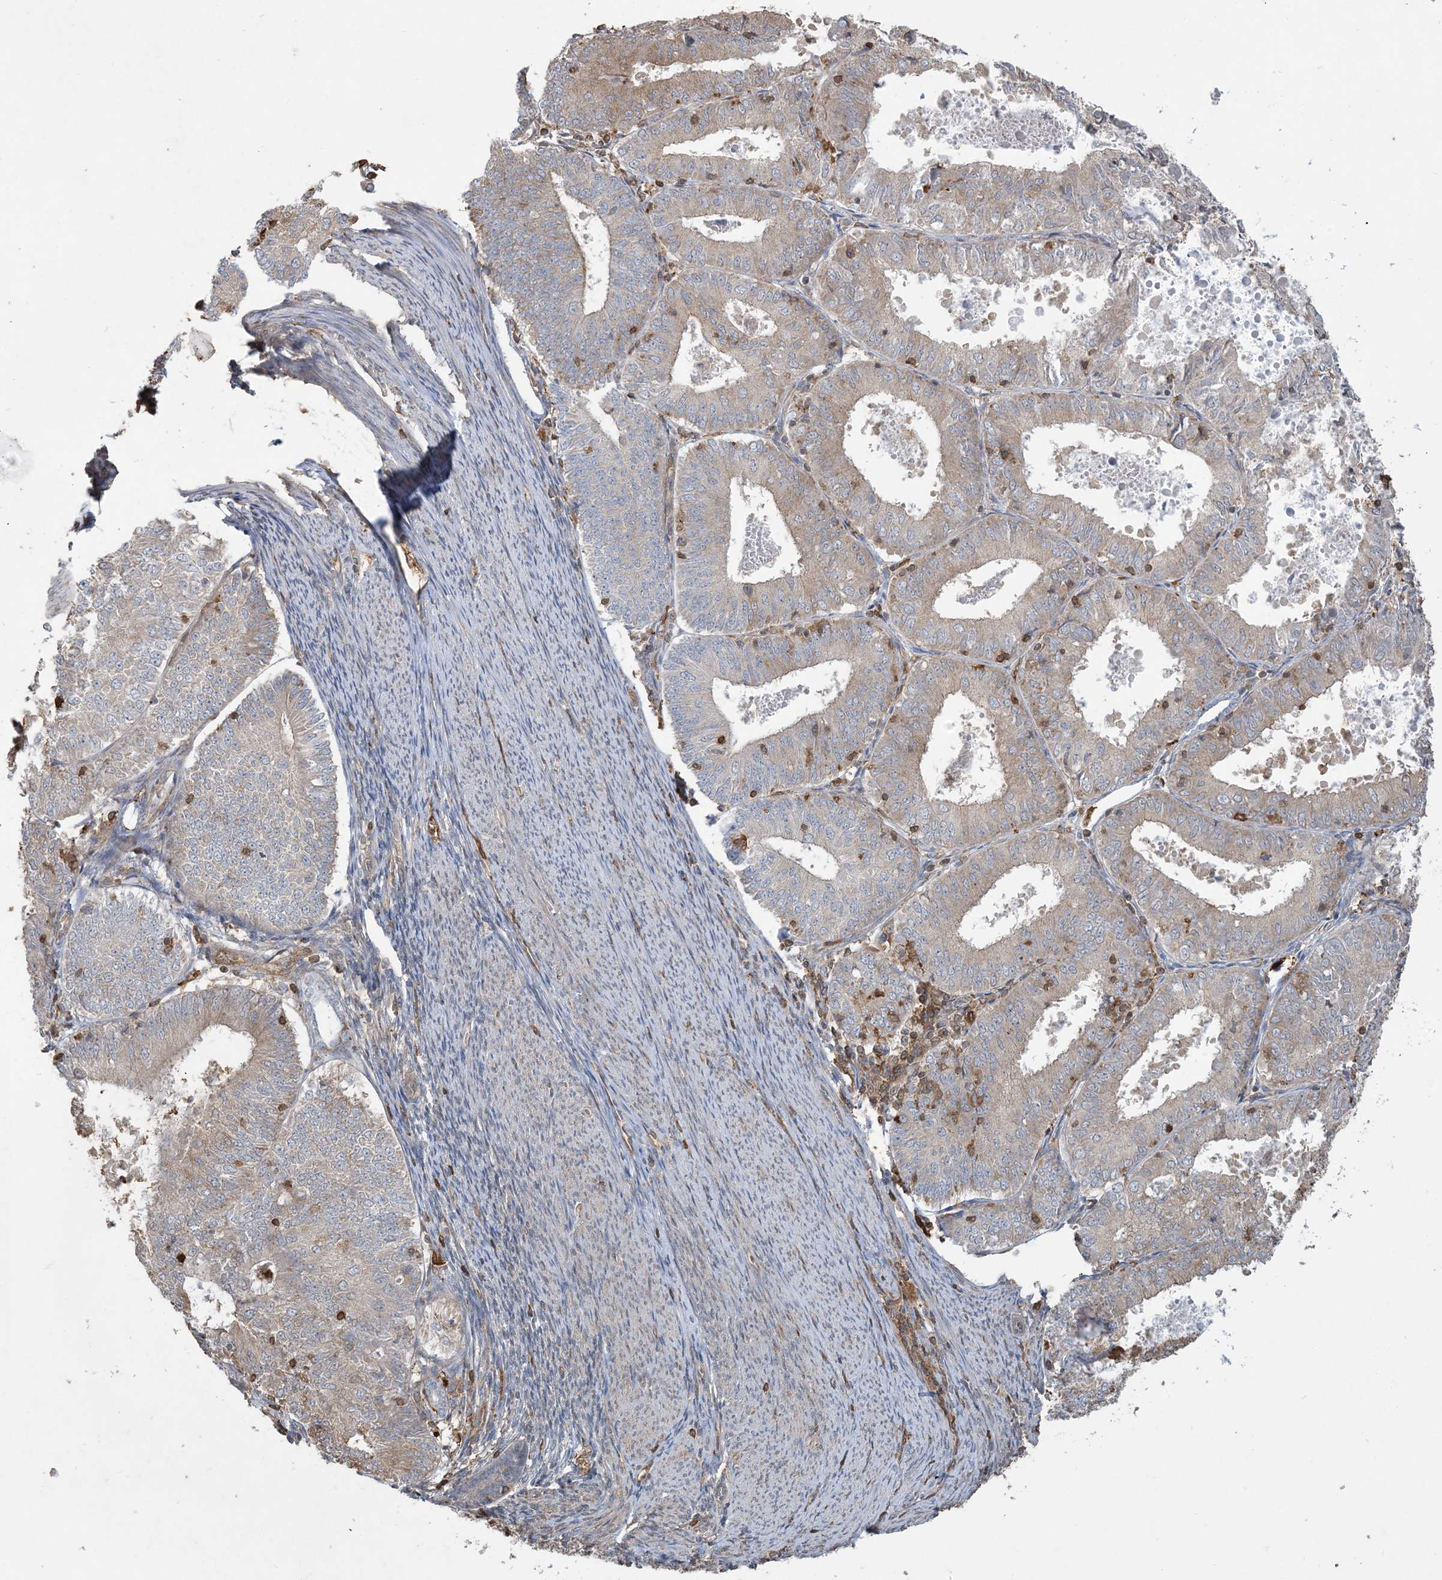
{"staining": {"intensity": "weak", "quantity": "25%-75%", "location": "cytoplasmic/membranous"}, "tissue": "endometrial cancer", "cell_type": "Tumor cells", "image_type": "cancer", "snomed": [{"axis": "morphology", "description": "Adenocarcinoma, NOS"}, {"axis": "topography", "description": "Endometrium"}], "caption": "Approximately 25%-75% of tumor cells in adenocarcinoma (endometrial) show weak cytoplasmic/membranous protein expression as visualized by brown immunohistochemical staining.", "gene": "TMSB4X", "patient": {"sex": "female", "age": 57}}